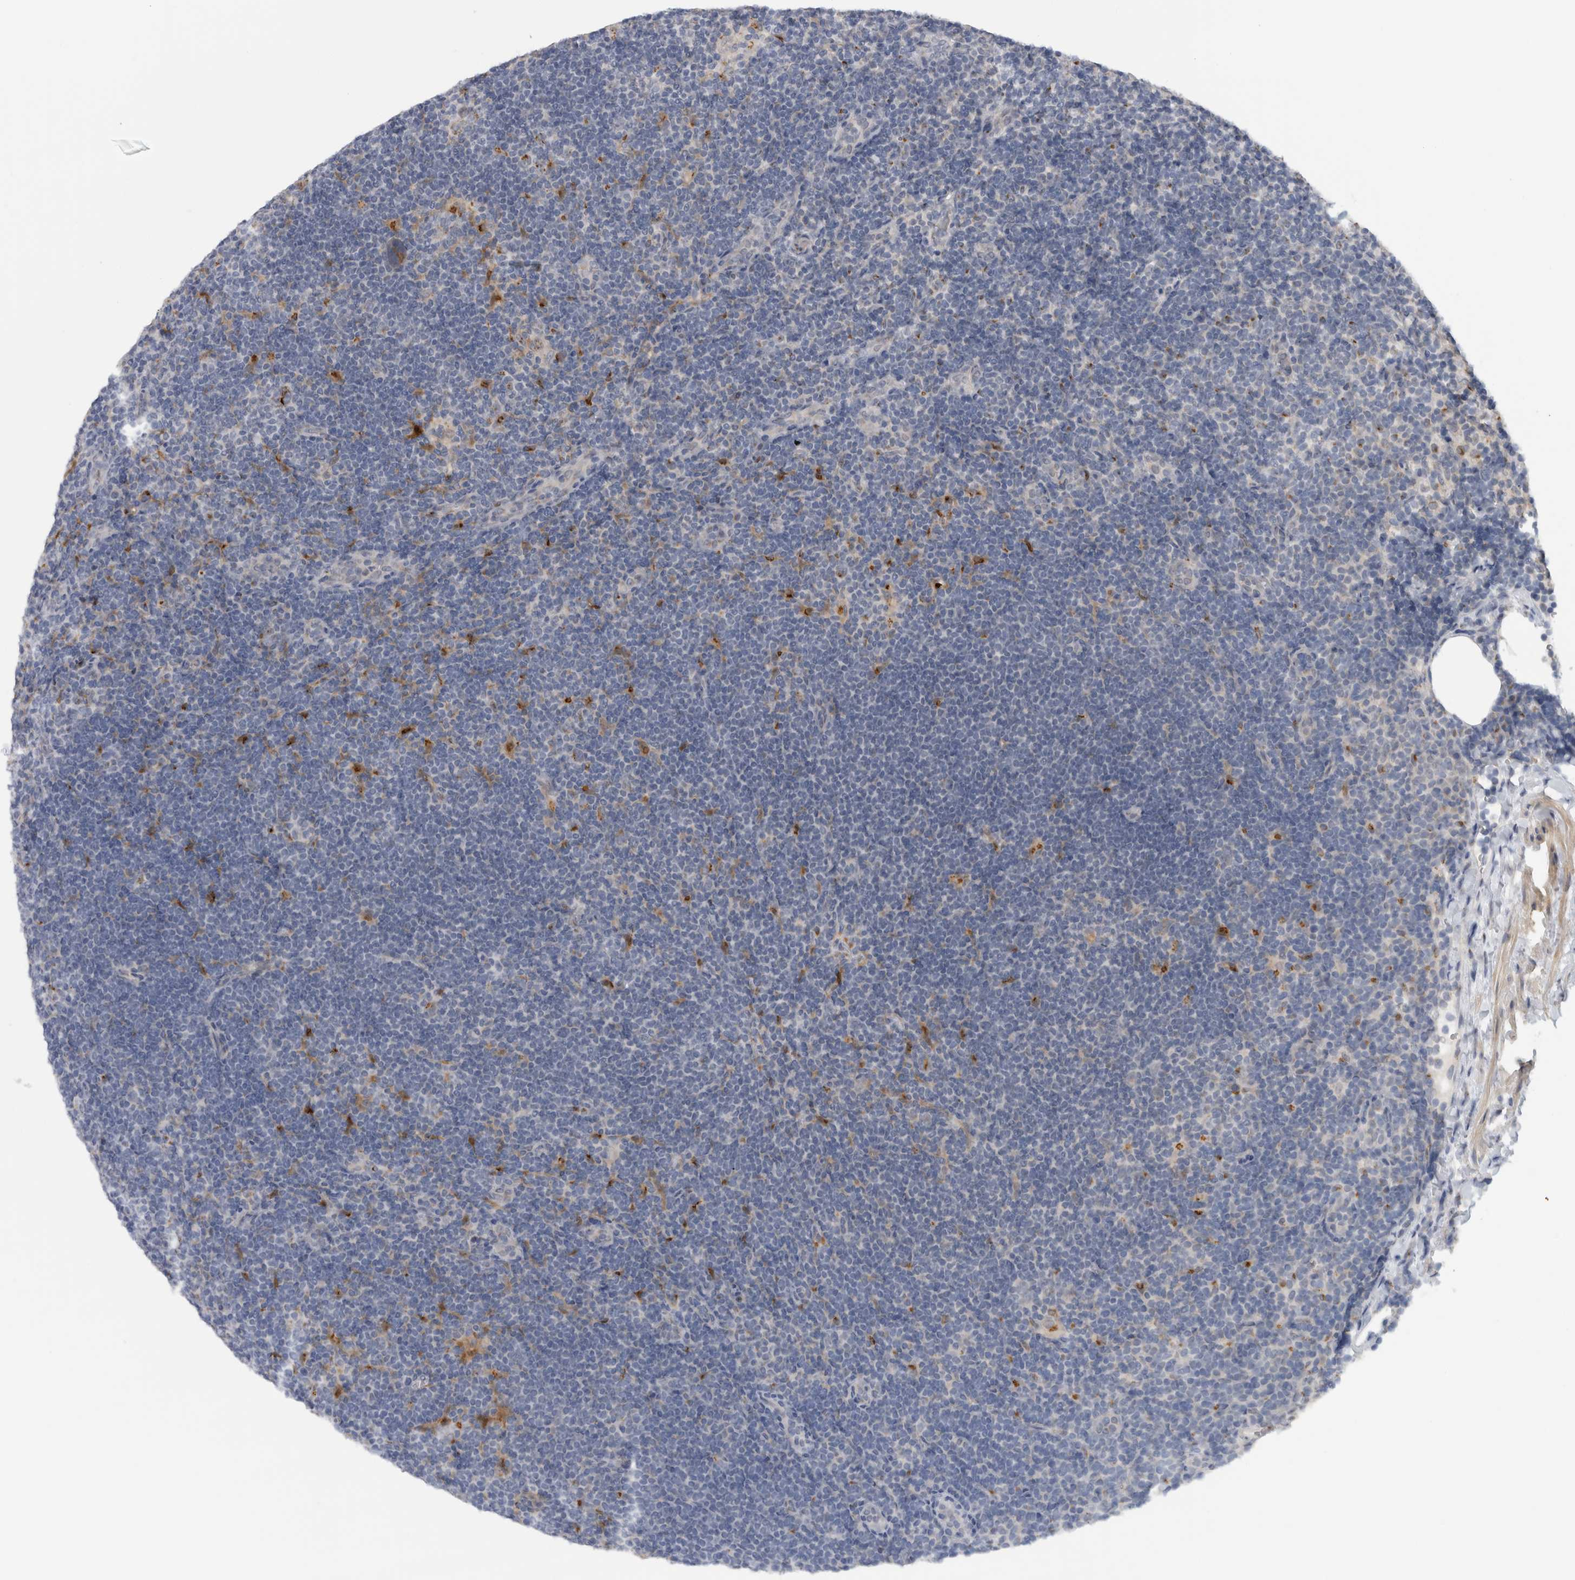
{"staining": {"intensity": "negative", "quantity": "none", "location": "none"}, "tissue": "lymphoma", "cell_type": "Tumor cells", "image_type": "cancer", "snomed": [{"axis": "morphology", "description": "Hodgkin's disease, NOS"}, {"axis": "topography", "description": "Lymph node"}], "caption": "DAB (3,3'-diaminobenzidine) immunohistochemical staining of Hodgkin's disease demonstrates no significant positivity in tumor cells.", "gene": "MGAT1", "patient": {"sex": "female", "age": 57}}